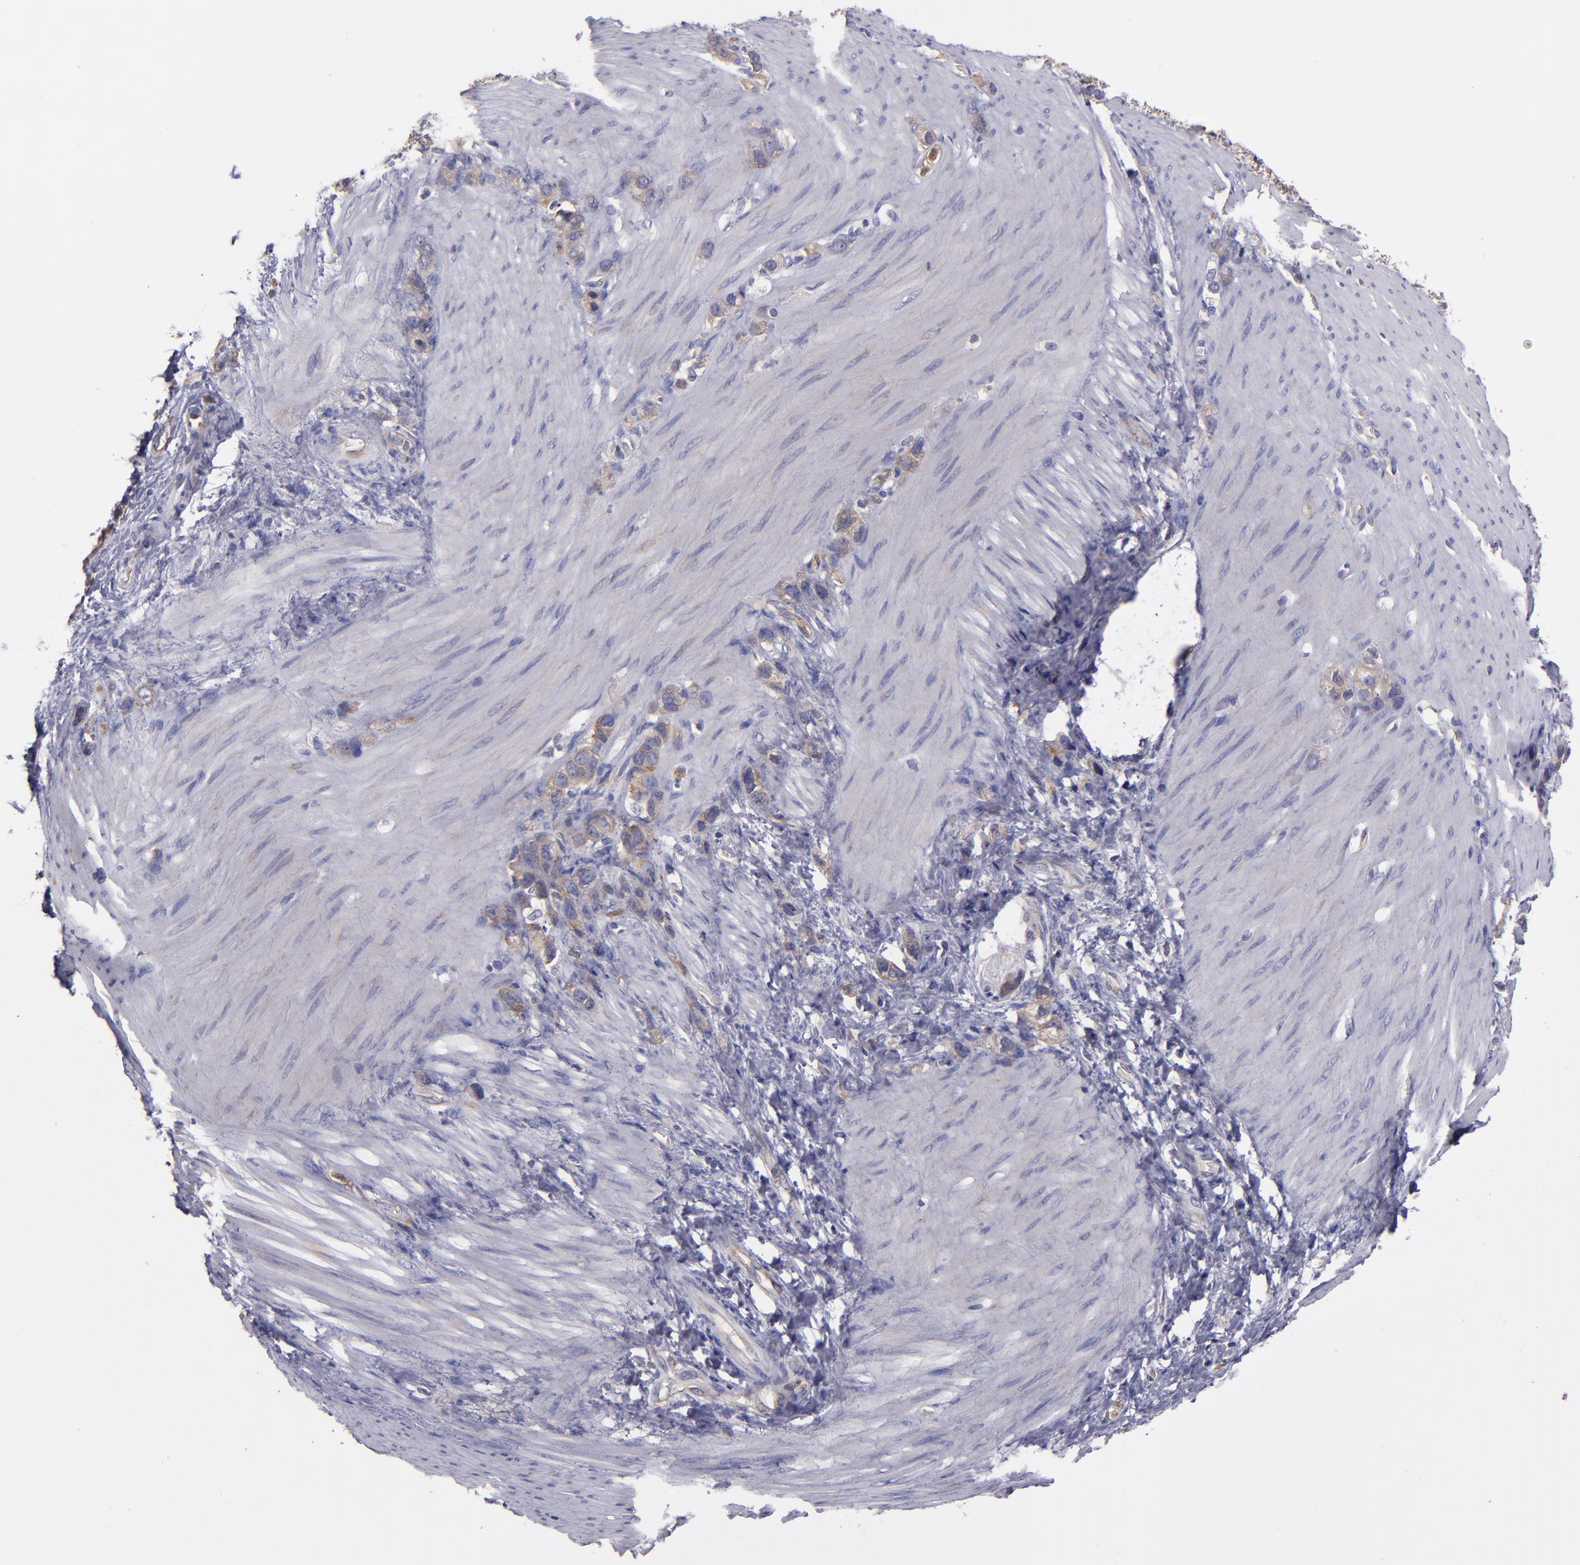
{"staining": {"intensity": "weak", "quantity": "25%-75%", "location": "cytoplasmic/membranous"}, "tissue": "stomach cancer", "cell_type": "Tumor cells", "image_type": "cancer", "snomed": [{"axis": "morphology", "description": "Normal tissue, NOS"}, {"axis": "morphology", "description": "Adenocarcinoma, NOS"}, {"axis": "morphology", "description": "Adenocarcinoma, High grade"}, {"axis": "topography", "description": "Stomach, upper"}, {"axis": "topography", "description": "Stomach"}], "caption": "Immunohistochemistry (IHC) staining of stomach cancer, which displays low levels of weak cytoplasmic/membranous positivity in approximately 25%-75% of tumor cells indicating weak cytoplasmic/membranous protein expression. The staining was performed using DAB (brown) for protein detection and nuclei were counterstained in hematoxylin (blue).", "gene": "CARS1", "patient": {"sex": "female", "age": 65}}